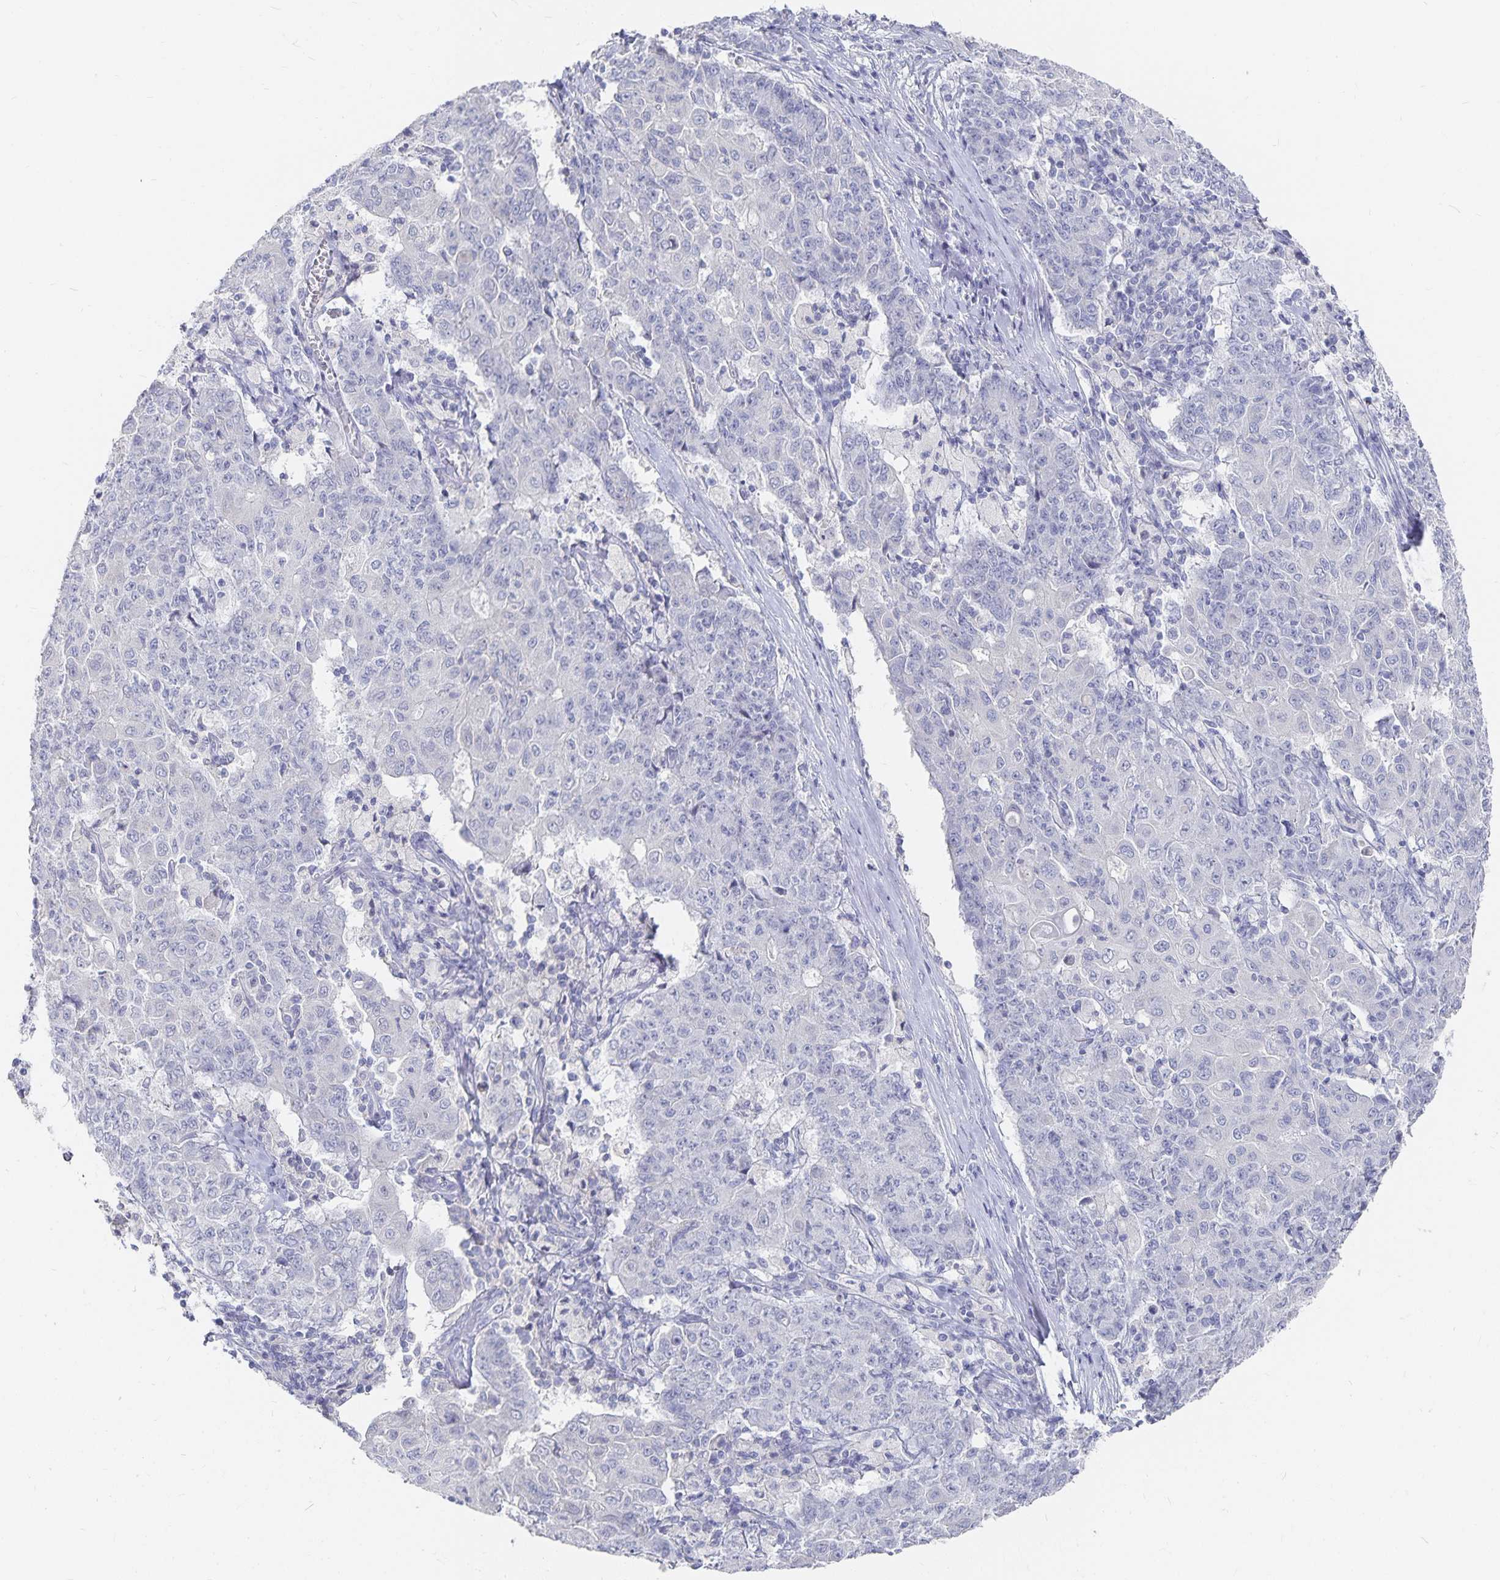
{"staining": {"intensity": "negative", "quantity": "none", "location": "none"}, "tissue": "ovarian cancer", "cell_type": "Tumor cells", "image_type": "cancer", "snomed": [{"axis": "morphology", "description": "Carcinoma, endometroid"}, {"axis": "topography", "description": "Ovary"}], "caption": "IHC of human ovarian cancer exhibits no positivity in tumor cells.", "gene": "DNAH9", "patient": {"sex": "female", "age": 42}}